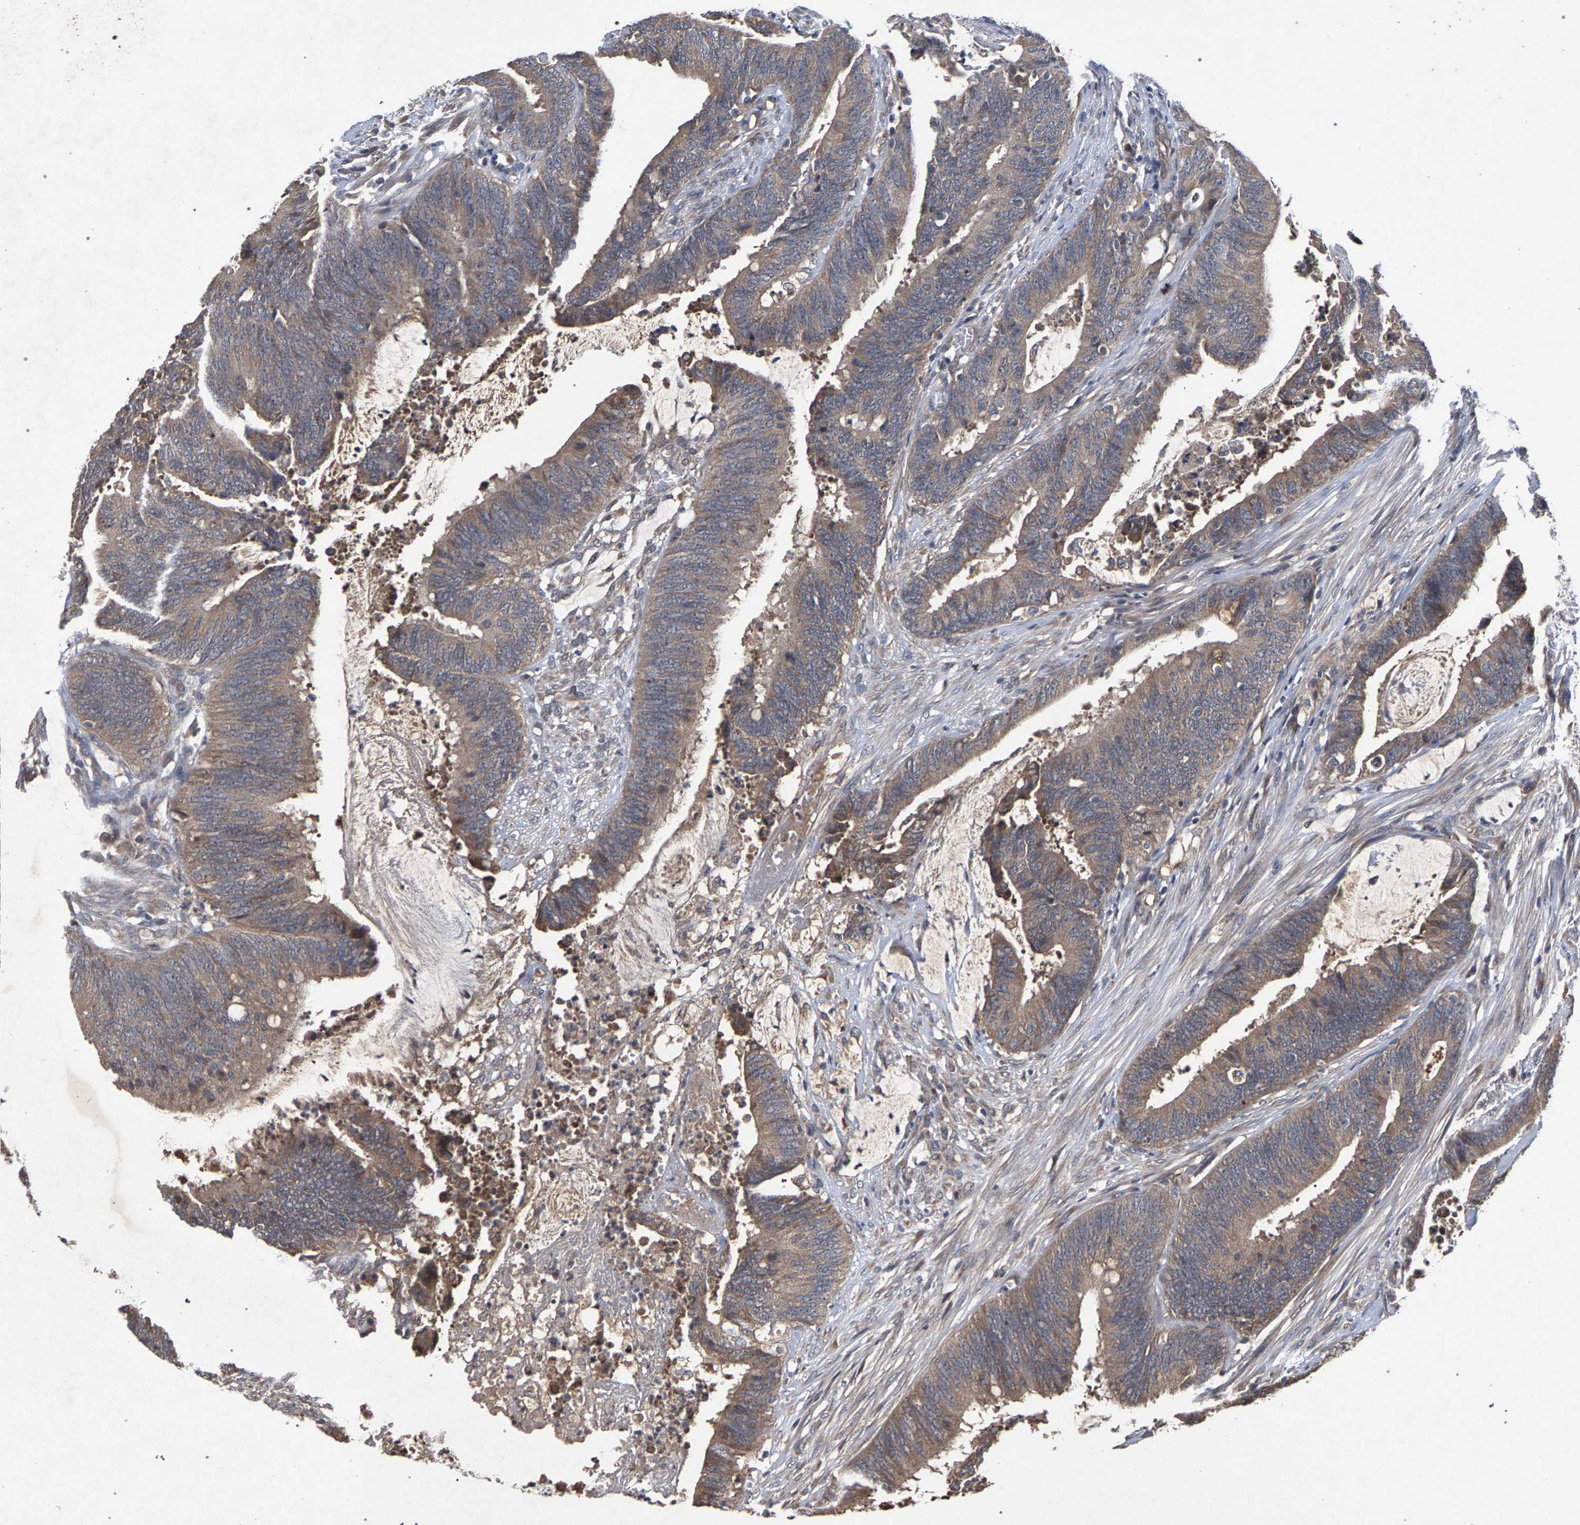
{"staining": {"intensity": "moderate", "quantity": ">75%", "location": "cytoplasmic/membranous"}, "tissue": "colorectal cancer", "cell_type": "Tumor cells", "image_type": "cancer", "snomed": [{"axis": "morphology", "description": "Adenocarcinoma, NOS"}, {"axis": "topography", "description": "Rectum"}], "caption": "Immunohistochemical staining of human colorectal adenocarcinoma reveals moderate cytoplasmic/membranous protein positivity in about >75% of tumor cells. The protein of interest is shown in brown color, while the nuclei are stained blue.", "gene": "SLC4A4", "patient": {"sex": "female", "age": 66}}